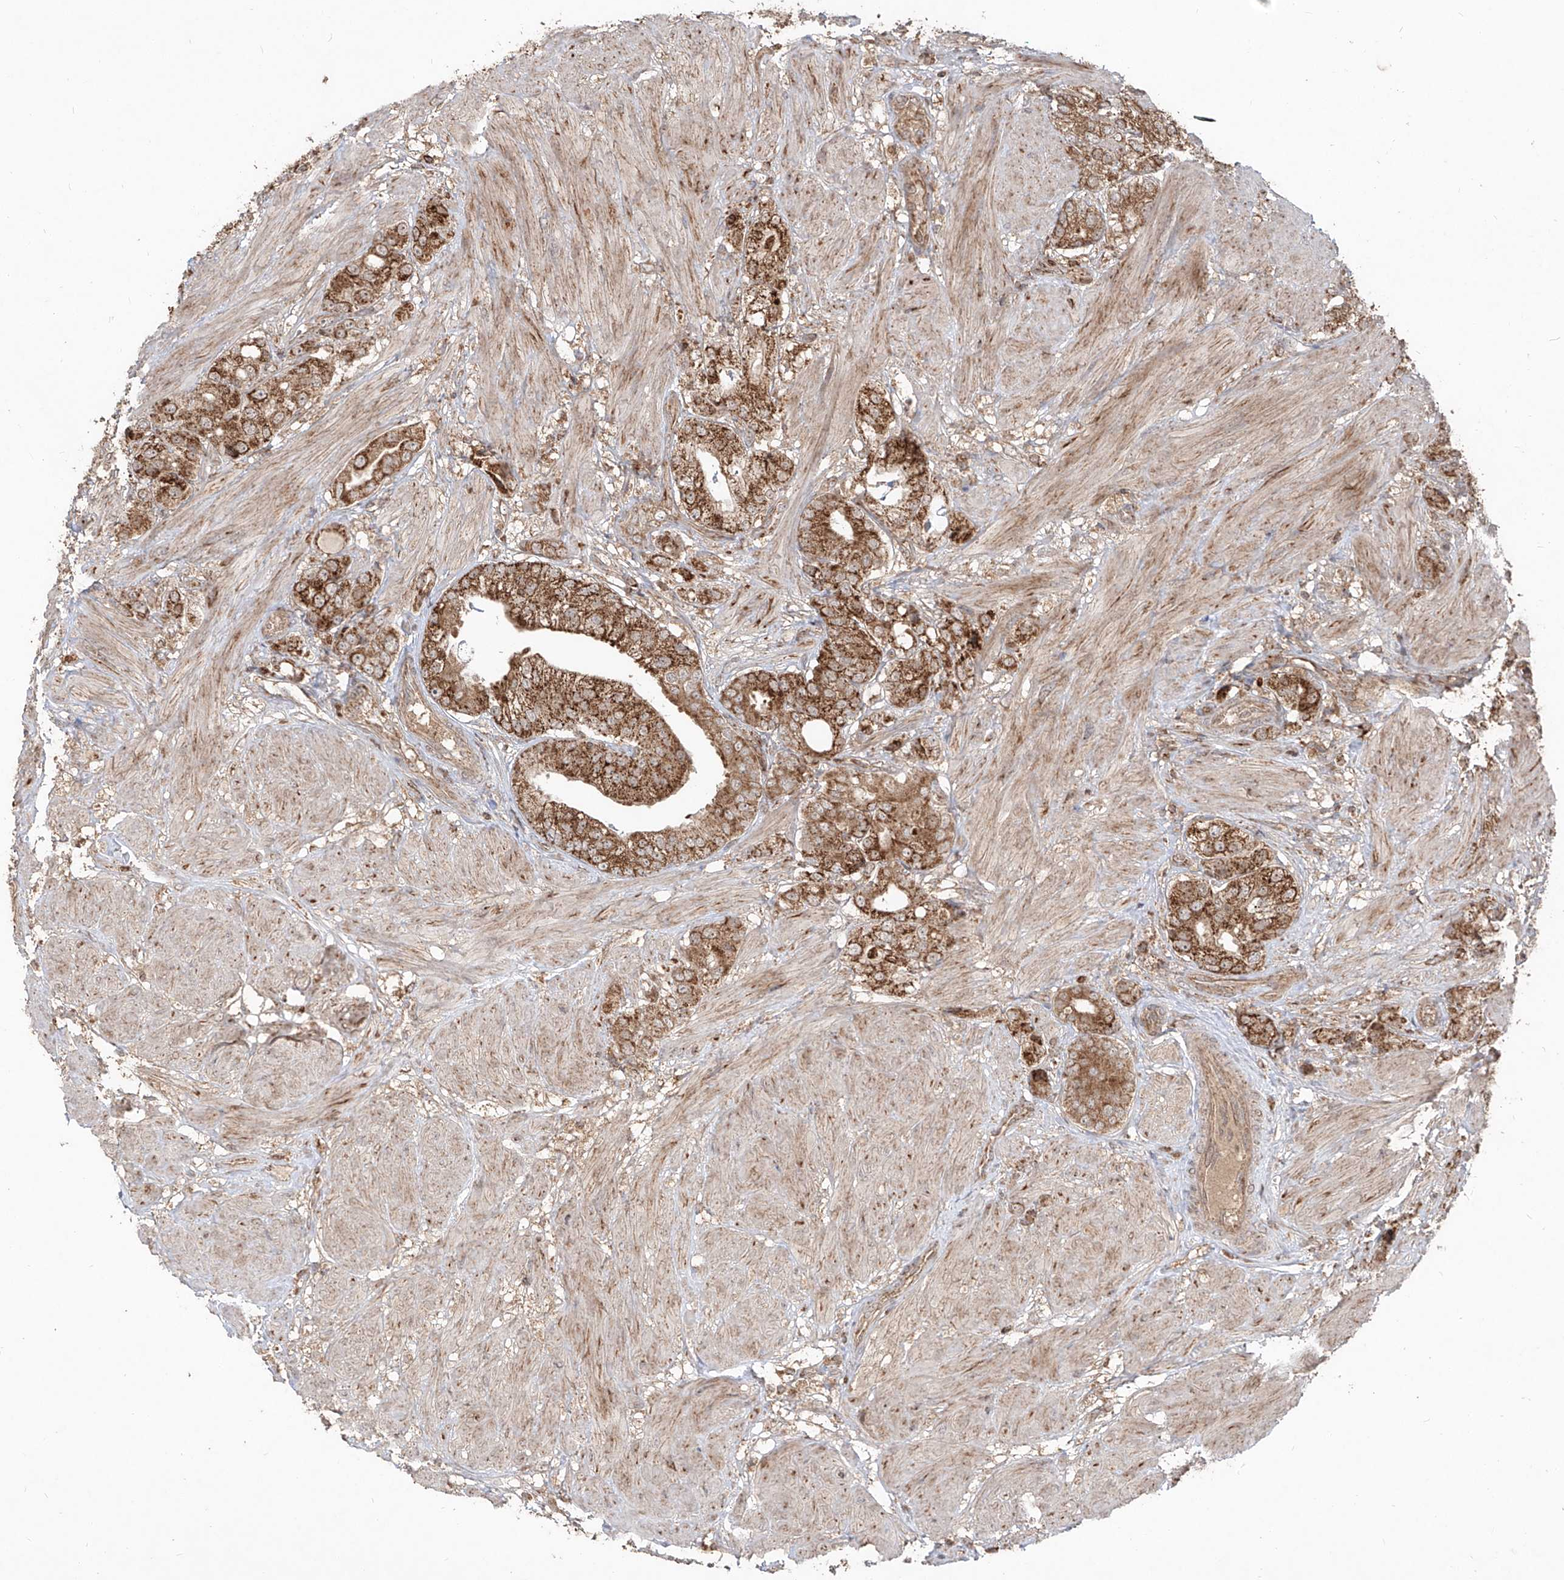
{"staining": {"intensity": "strong", "quantity": ">75%", "location": "cytoplasmic/membranous"}, "tissue": "prostate cancer", "cell_type": "Tumor cells", "image_type": "cancer", "snomed": [{"axis": "morphology", "description": "Adenocarcinoma, High grade"}, {"axis": "topography", "description": "Prostate"}], "caption": "A brown stain highlights strong cytoplasmic/membranous positivity of a protein in prostate cancer (high-grade adenocarcinoma) tumor cells.", "gene": "AIM2", "patient": {"sex": "male", "age": 50}}